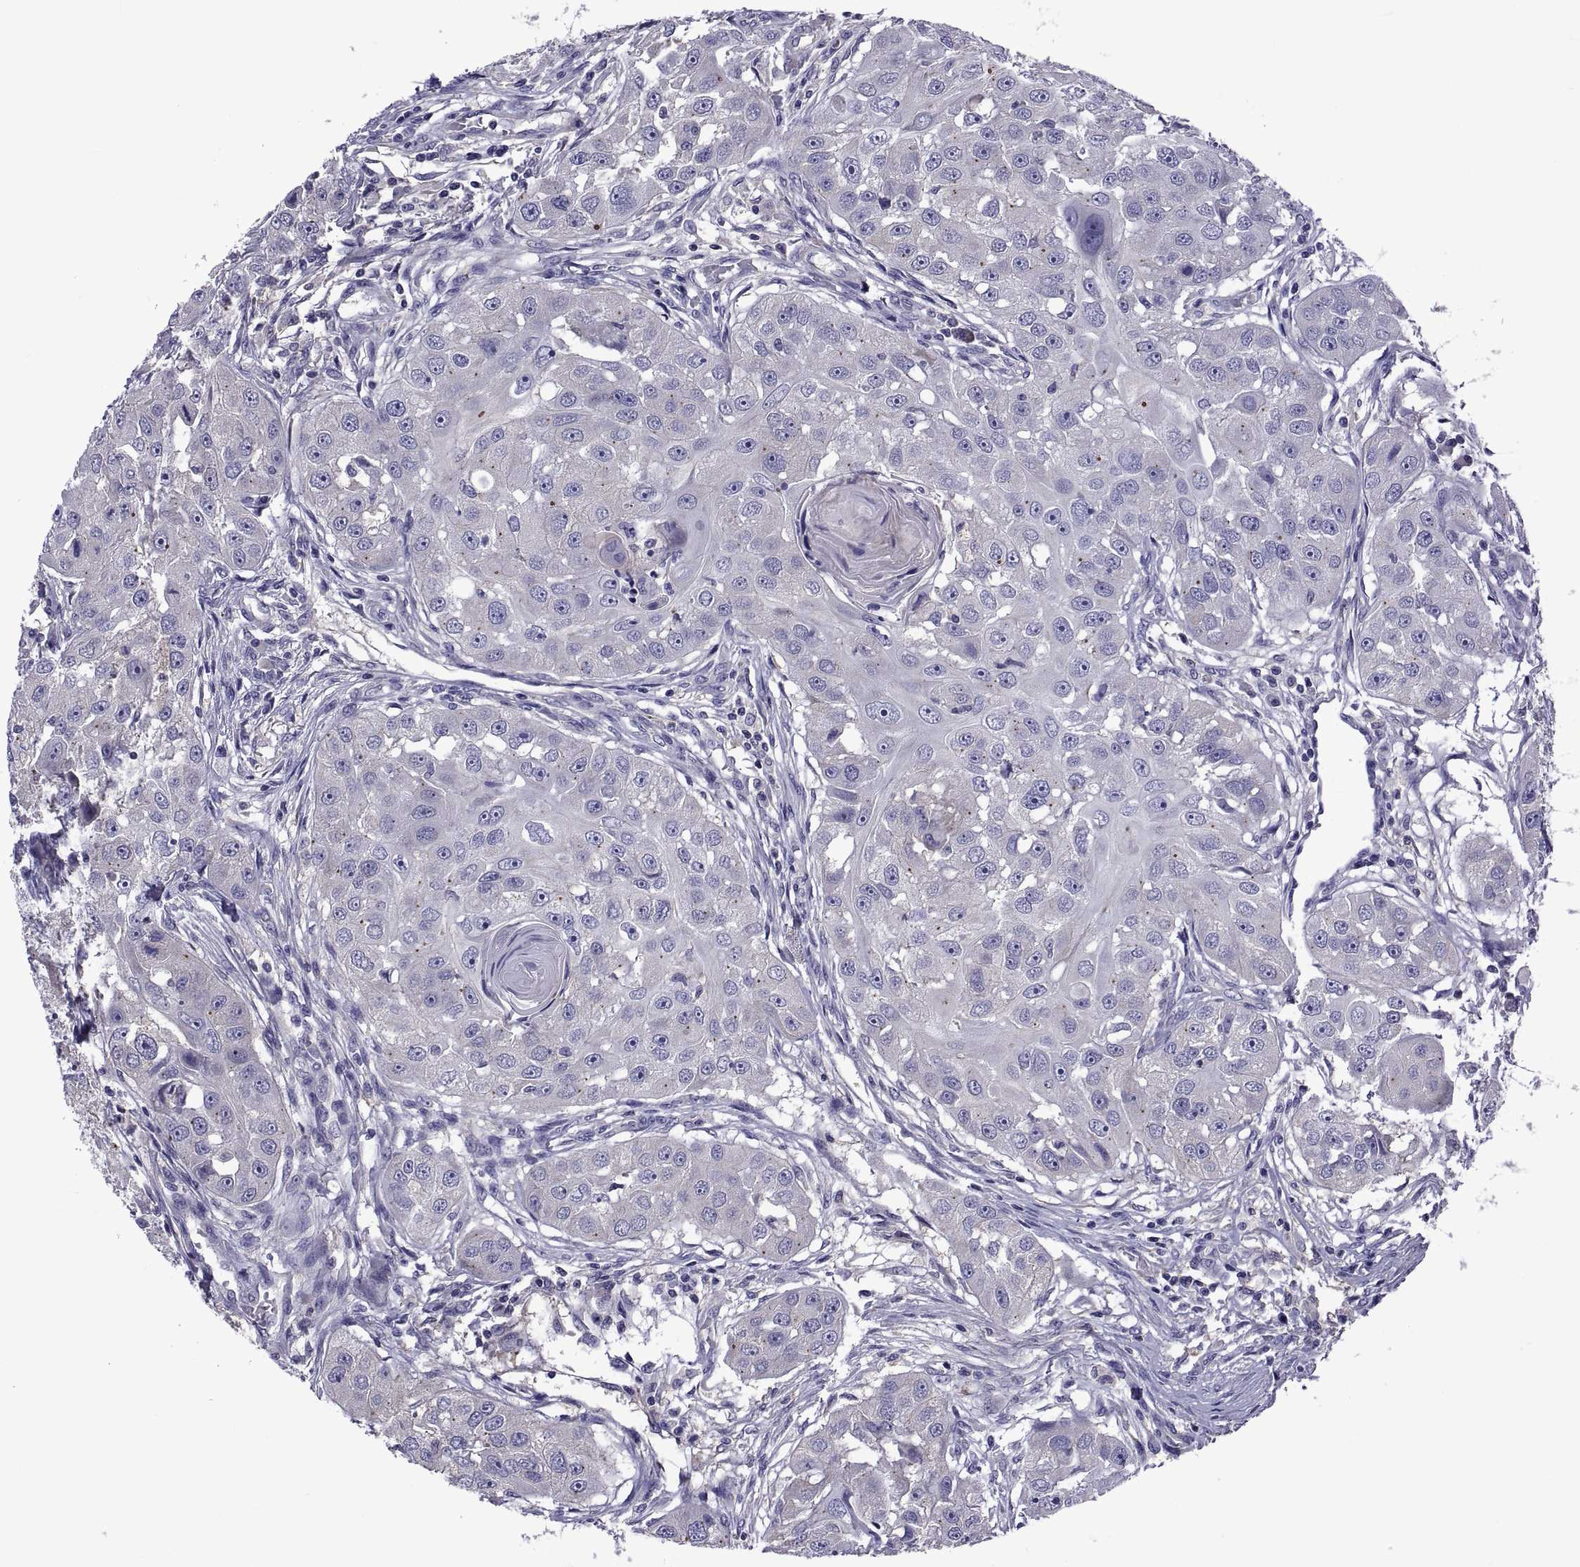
{"staining": {"intensity": "negative", "quantity": "none", "location": "none"}, "tissue": "head and neck cancer", "cell_type": "Tumor cells", "image_type": "cancer", "snomed": [{"axis": "morphology", "description": "Squamous cell carcinoma, NOS"}, {"axis": "topography", "description": "Head-Neck"}], "caption": "A high-resolution image shows immunohistochemistry (IHC) staining of head and neck cancer (squamous cell carcinoma), which exhibits no significant positivity in tumor cells.", "gene": "TMC3", "patient": {"sex": "male", "age": 51}}